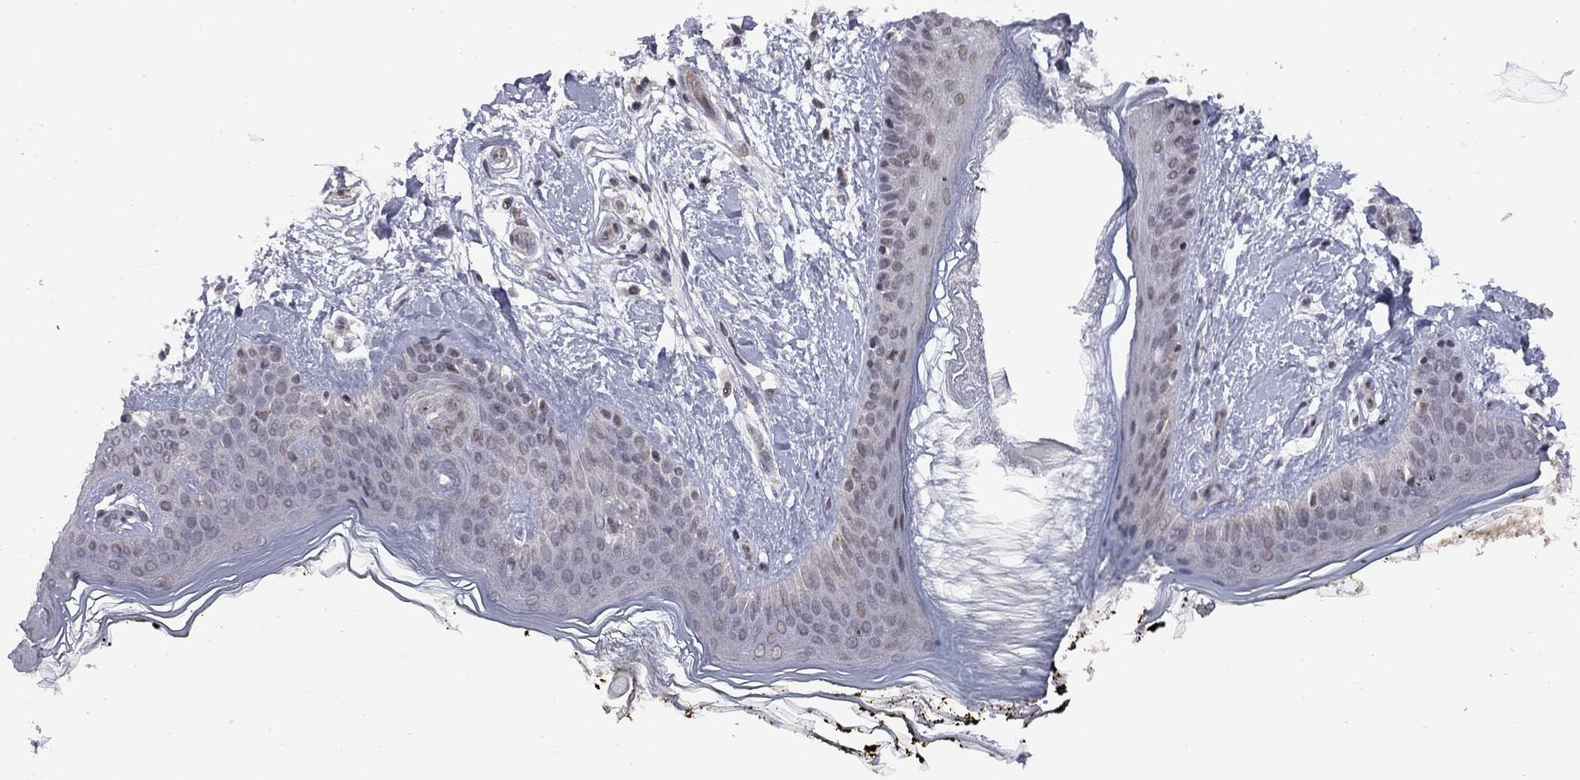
{"staining": {"intensity": "negative", "quantity": "none", "location": "none"}, "tissue": "skin", "cell_type": "Fibroblasts", "image_type": "normal", "snomed": [{"axis": "morphology", "description": "Normal tissue, NOS"}, {"axis": "topography", "description": "Skin"}], "caption": "DAB (3,3'-diaminobenzidine) immunohistochemical staining of unremarkable skin displays no significant staining in fibroblasts. (DAB (3,3'-diaminobenzidine) immunohistochemistry (IHC) visualized using brightfield microscopy, high magnification).", "gene": "BRF1", "patient": {"sex": "female", "age": 34}}